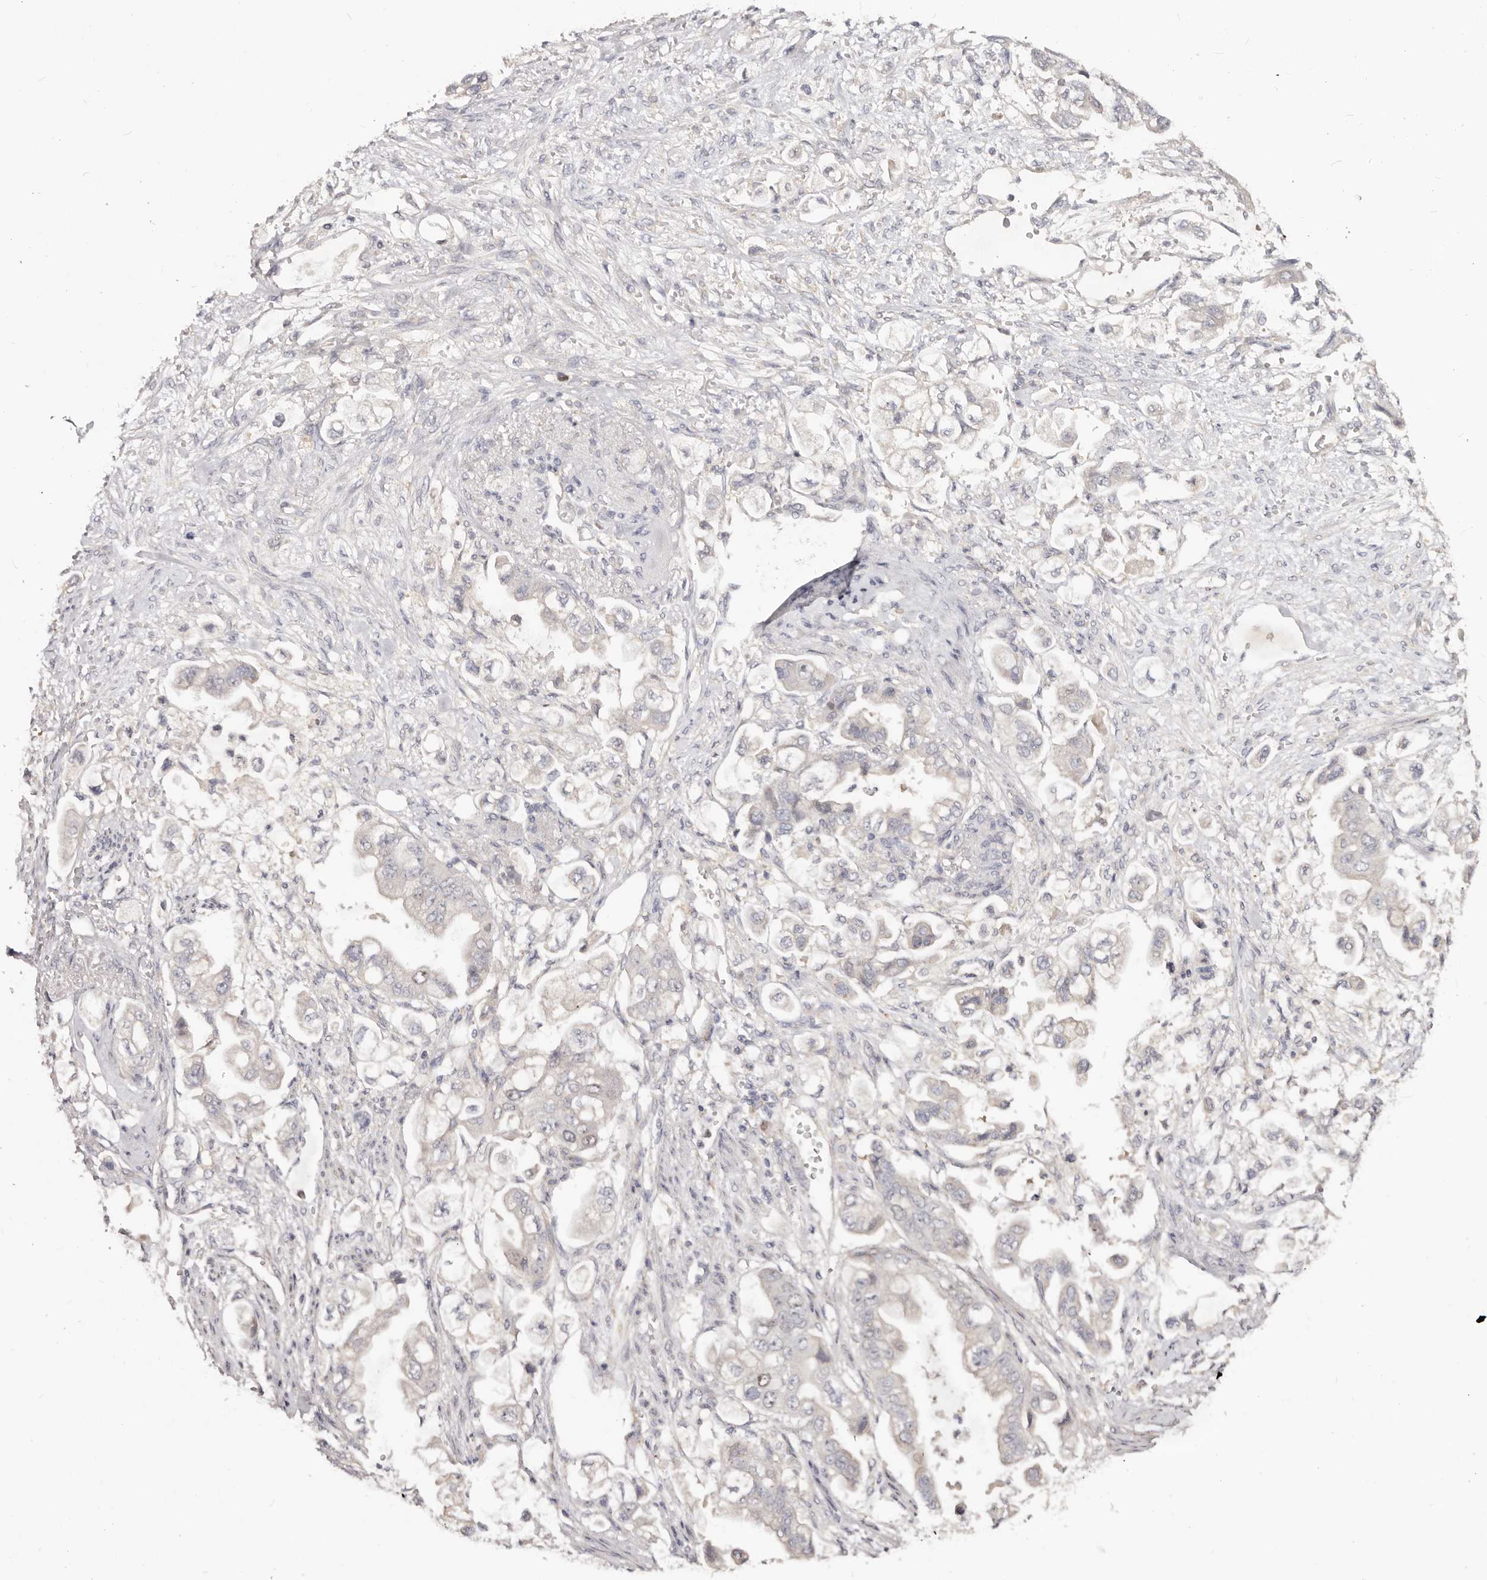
{"staining": {"intensity": "negative", "quantity": "none", "location": "none"}, "tissue": "stomach cancer", "cell_type": "Tumor cells", "image_type": "cancer", "snomed": [{"axis": "morphology", "description": "Adenocarcinoma, NOS"}, {"axis": "topography", "description": "Stomach"}], "caption": "Immunohistochemistry (IHC) image of neoplastic tissue: human stomach cancer stained with DAB displays no significant protein staining in tumor cells.", "gene": "CCDC190", "patient": {"sex": "male", "age": 62}}